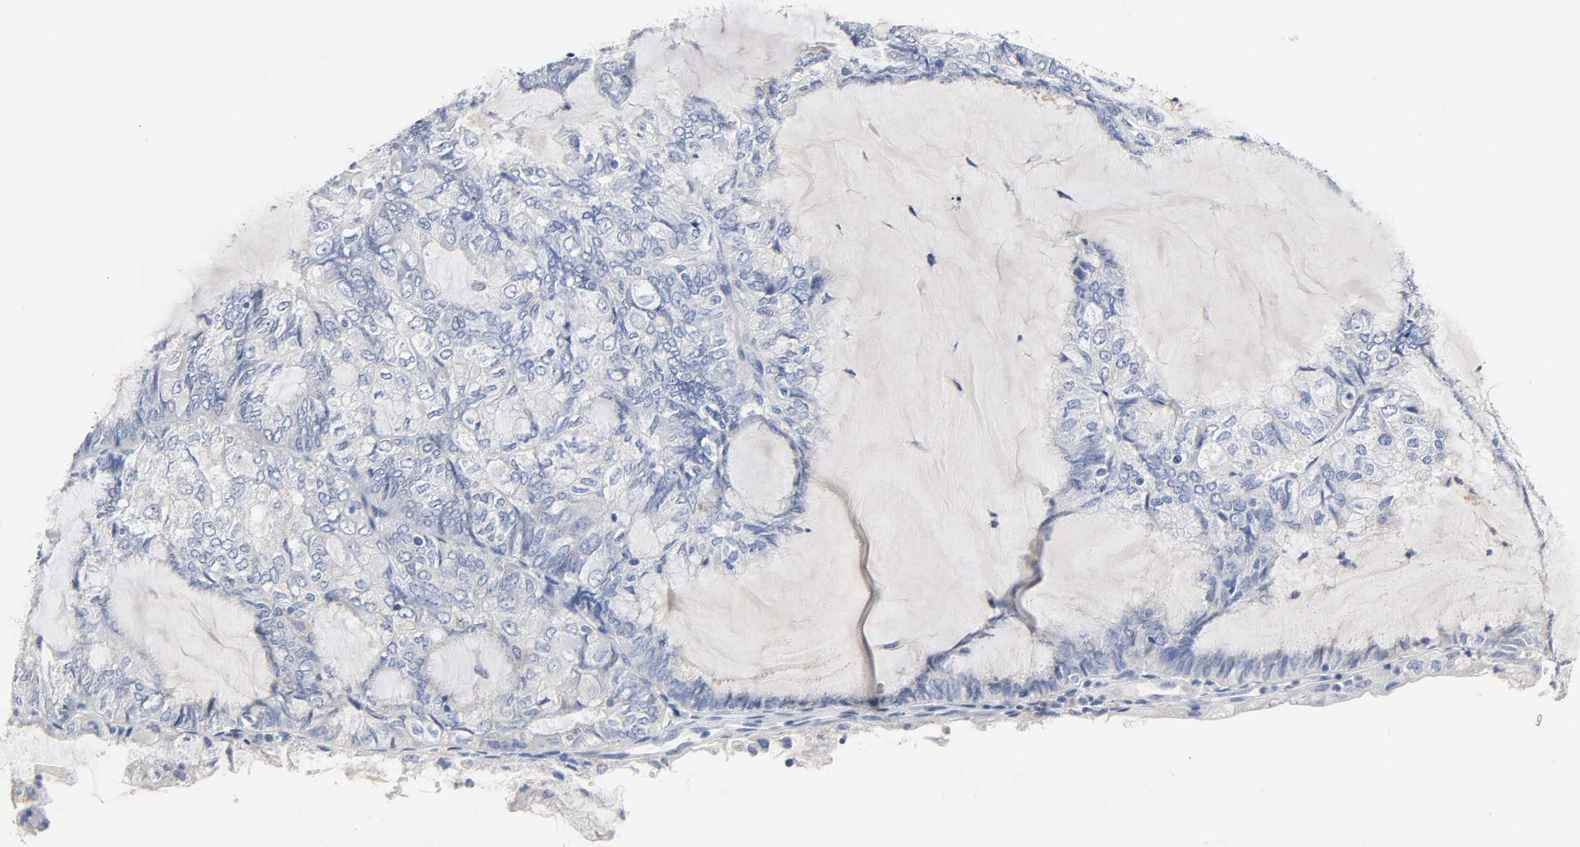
{"staining": {"intensity": "negative", "quantity": "none", "location": "none"}, "tissue": "endometrial cancer", "cell_type": "Tumor cells", "image_type": "cancer", "snomed": [{"axis": "morphology", "description": "Adenocarcinoma, NOS"}, {"axis": "topography", "description": "Endometrium"}], "caption": "Immunohistochemistry (IHC) micrograph of neoplastic tissue: human endometrial cancer stained with DAB displays no significant protein expression in tumor cells.", "gene": "ACP3", "patient": {"sex": "female", "age": 81}}